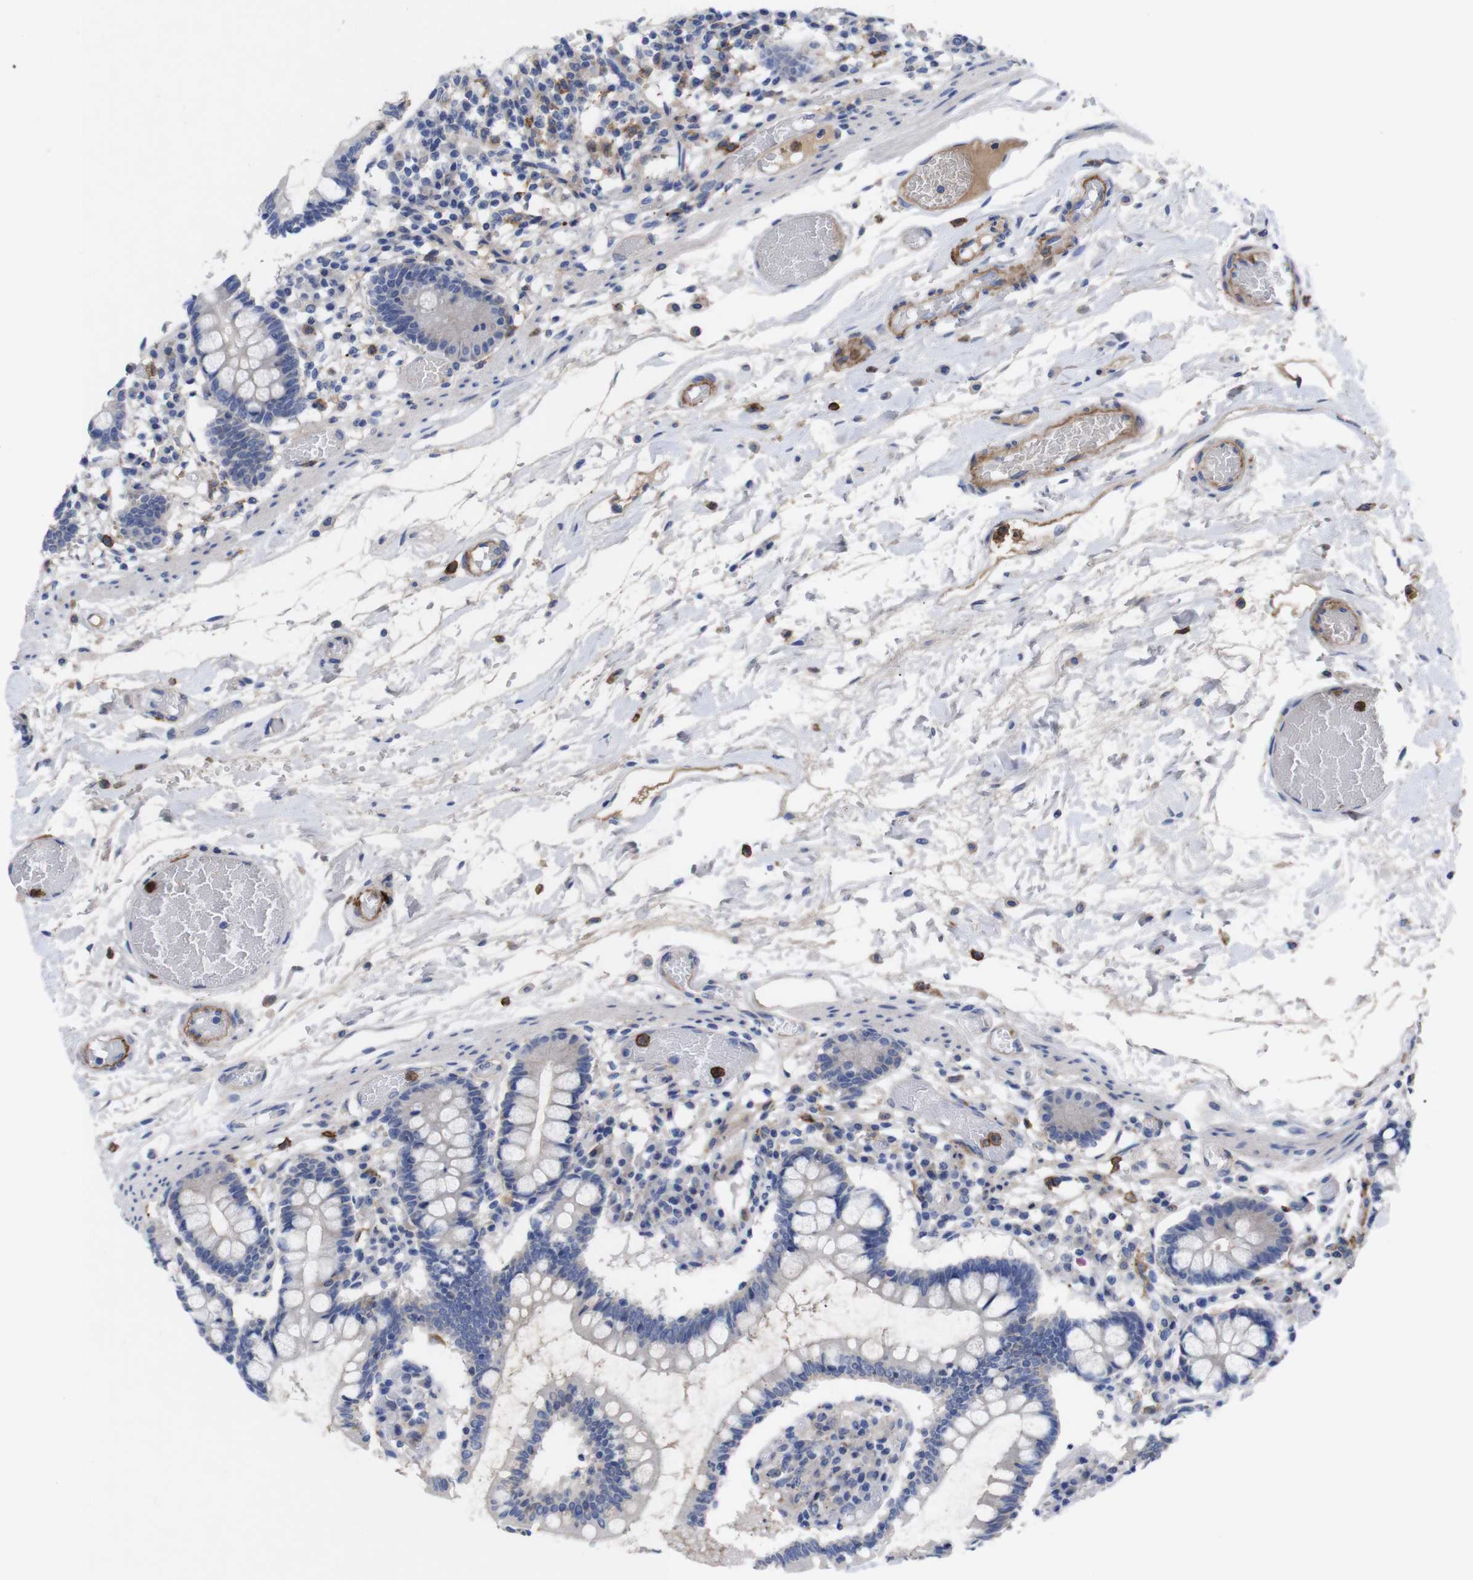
{"staining": {"intensity": "negative", "quantity": "none", "location": "none"}, "tissue": "small intestine", "cell_type": "Glandular cells", "image_type": "normal", "snomed": [{"axis": "morphology", "description": "Normal tissue, NOS"}, {"axis": "topography", "description": "Small intestine"}], "caption": "IHC of unremarkable small intestine shows no expression in glandular cells. Nuclei are stained in blue.", "gene": "C5AR1", "patient": {"sex": "female", "age": 61}}